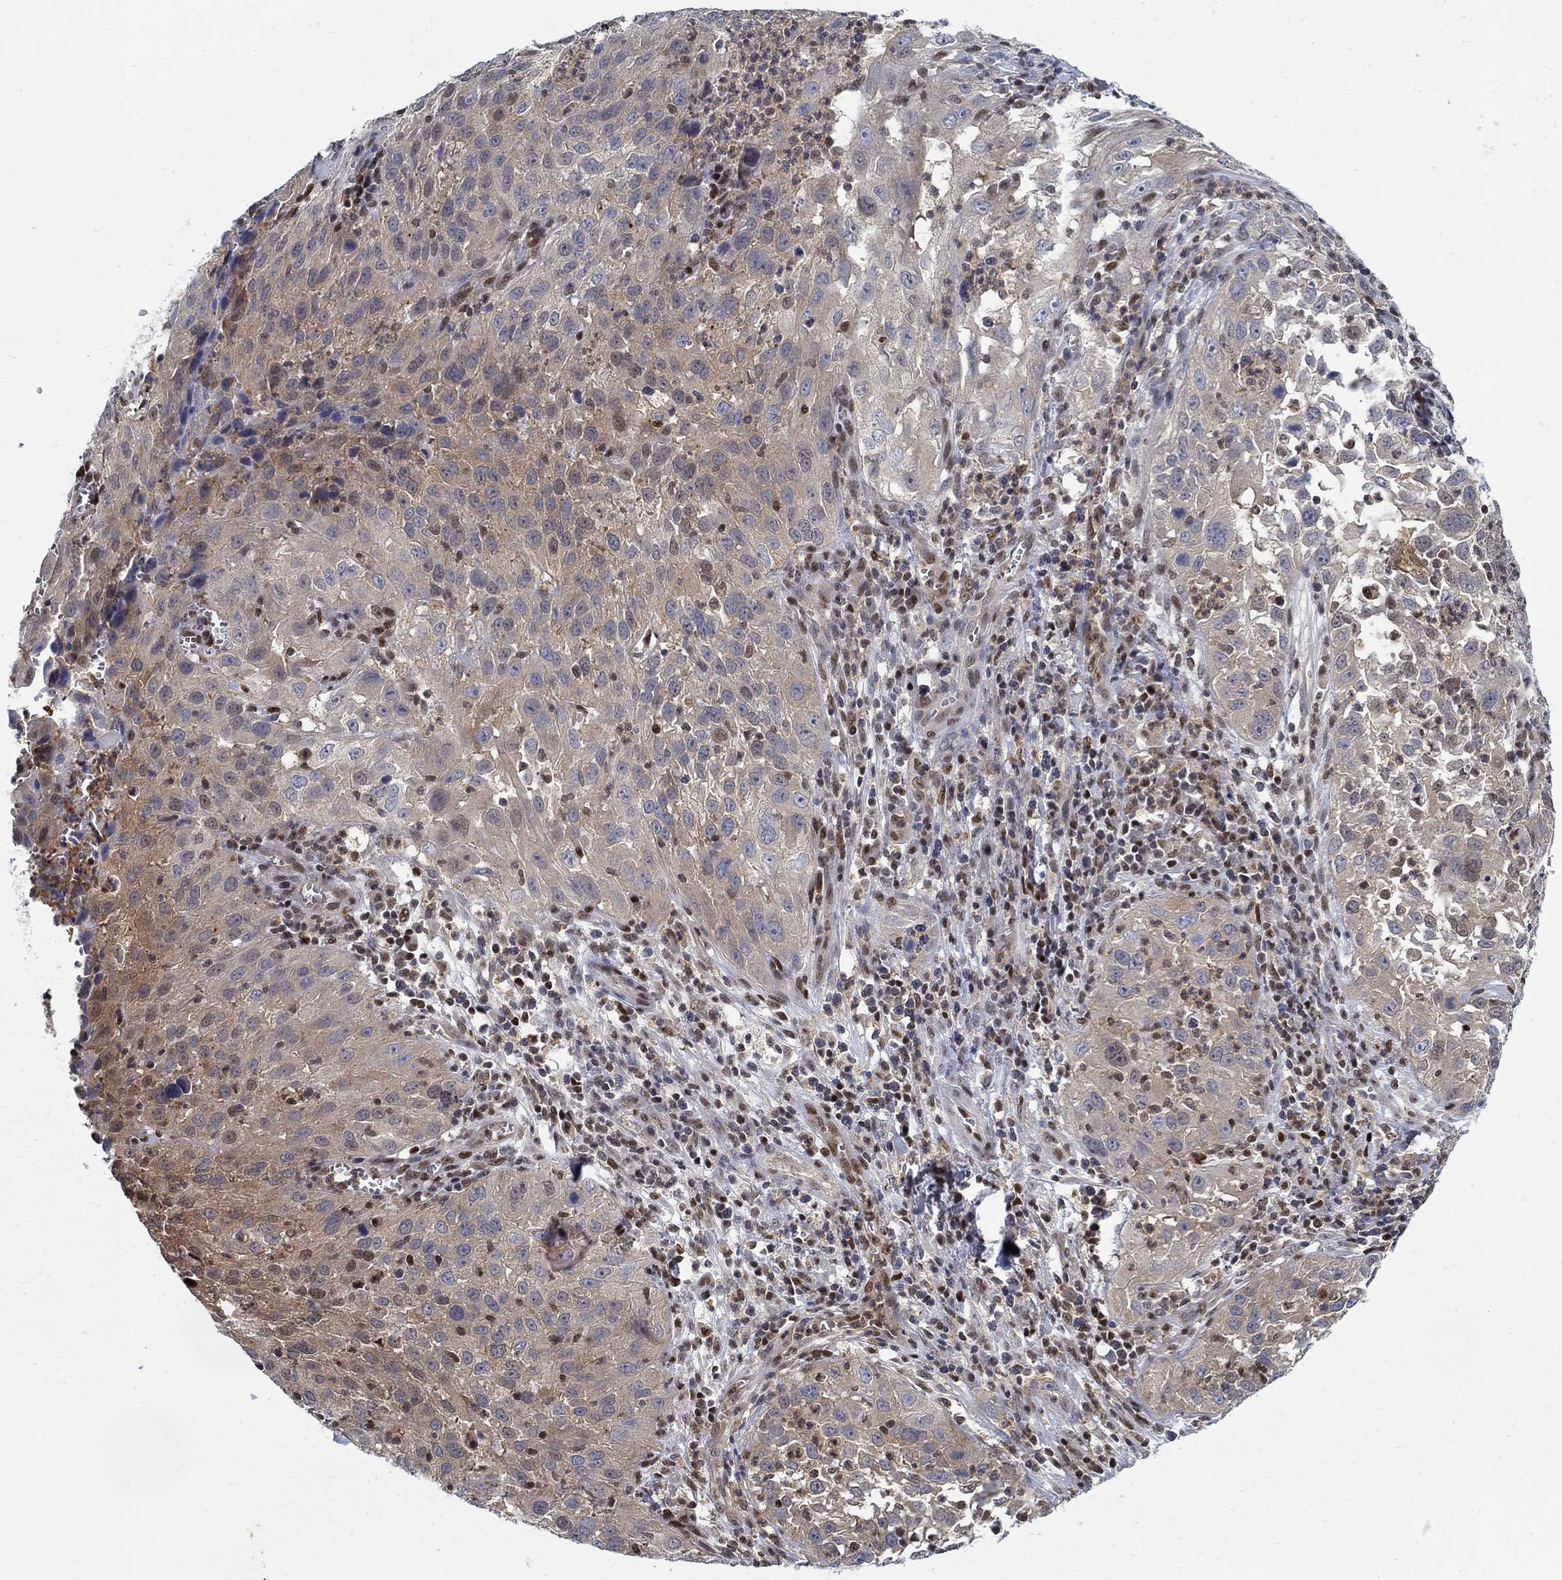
{"staining": {"intensity": "moderate", "quantity": "<25%", "location": "nuclear"}, "tissue": "cervical cancer", "cell_type": "Tumor cells", "image_type": "cancer", "snomed": [{"axis": "morphology", "description": "Squamous cell carcinoma, NOS"}, {"axis": "topography", "description": "Cervix"}], "caption": "Immunohistochemical staining of cervical squamous cell carcinoma shows moderate nuclear protein expression in about <25% of tumor cells.", "gene": "ZNF594", "patient": {"sex": "female", "age": 32}}